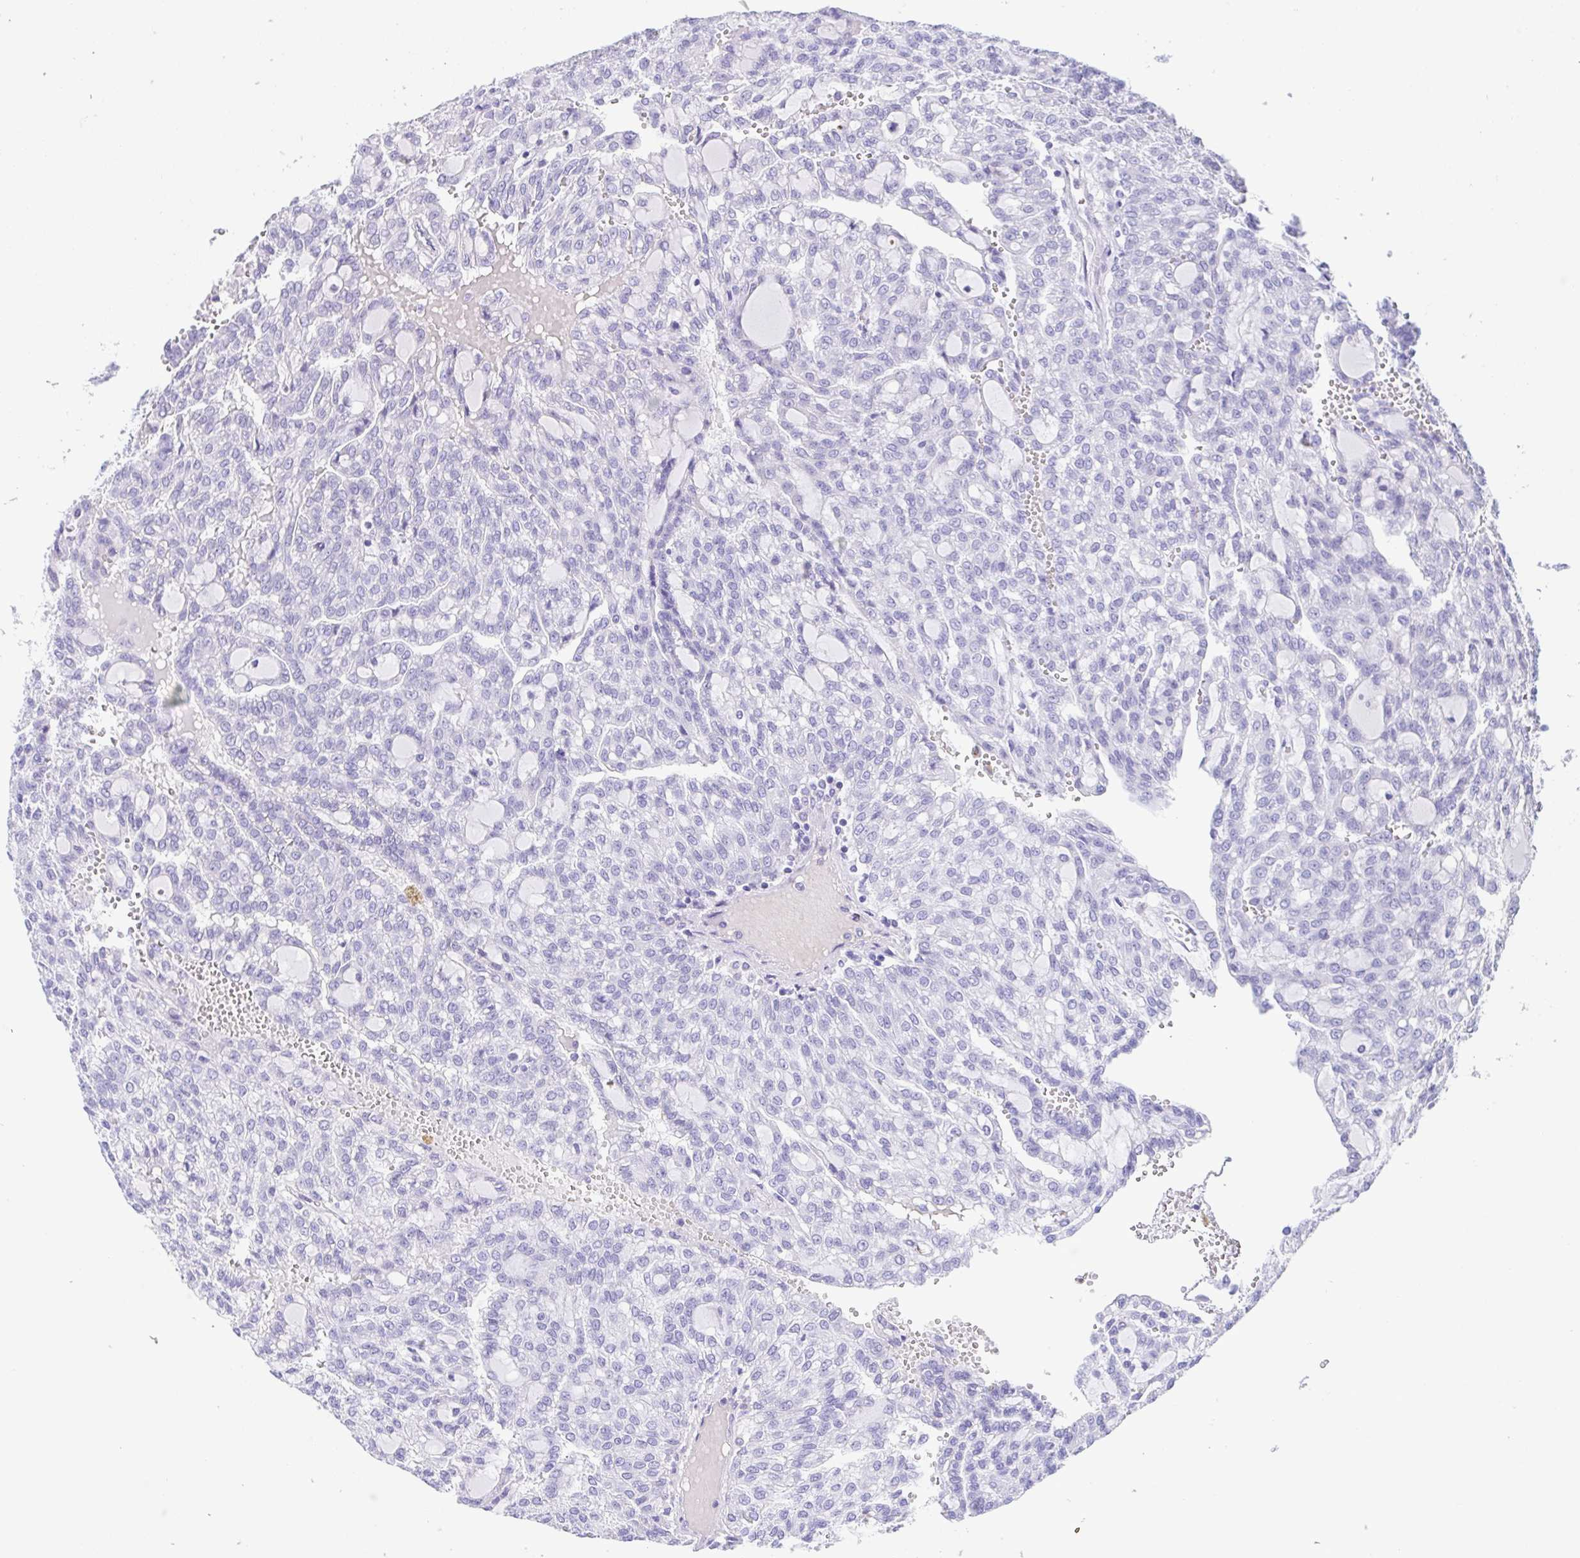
{"staining": {"intensity": "negative", "quantity": "none", "location": "none"}, "tissue": "renal cancer", "cell_type": "Tumor cells", "image_type": "cancer", "snomed": [{"axis": "morphology", "description": "Adenocarcinoma, NOS"}, {"axis": "topography", "description": "Kidney"}], "caption": "Tumor cells show no significant positivity in adenocarcinoma (renal). (DAB immunohistochemistry visualized using brightfield microscopy, high magnification).", "gene": "HAPLN2", "patient": {"sex": "male", "age": 63}}